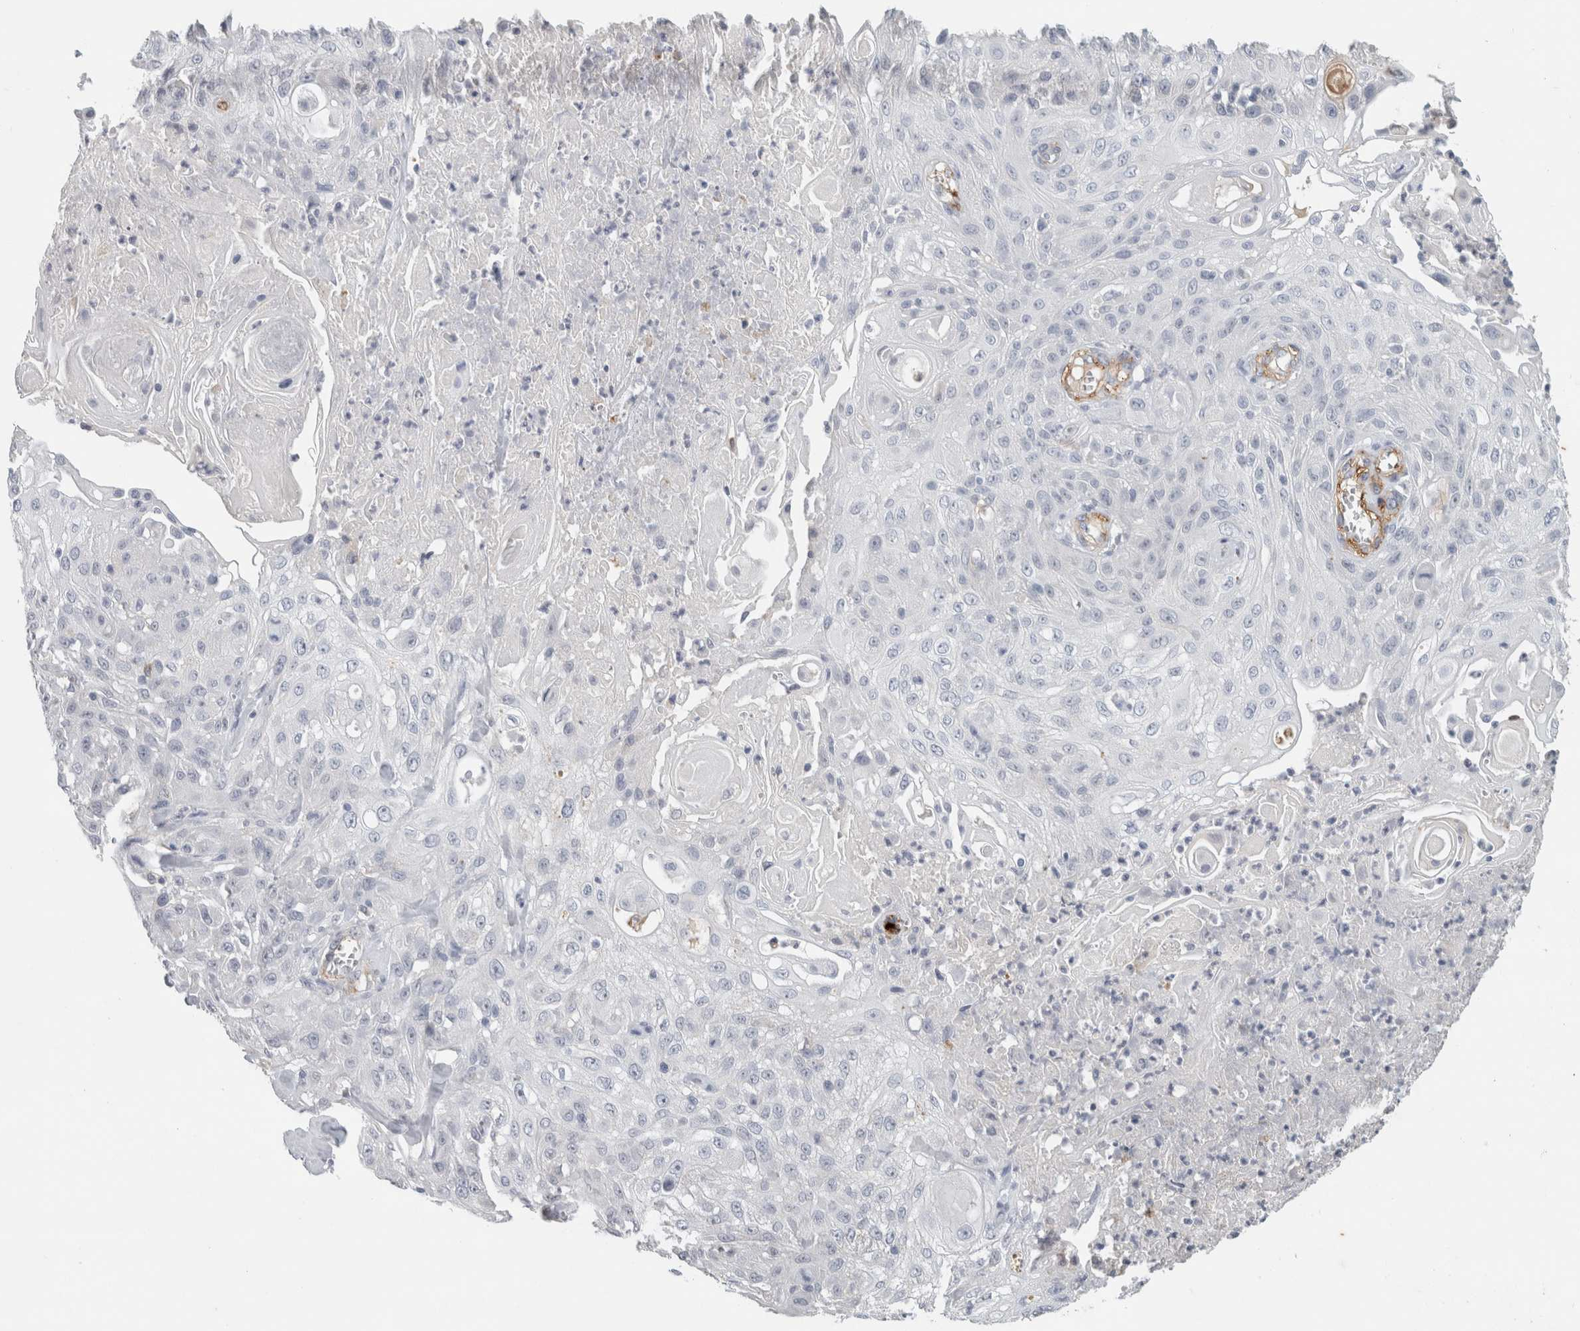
{"staining": {"intensity": "negative", "quantity": "none", "location": "none"}, "tissue": "skin cancer", "cell_type": "Tumor cells", "image_type": "cancer", "snomed": [{"axis": "morphology", "description": "Squamous cell carcinoma, NOS"}, {"axis": "topography", "description": "Skin"}], "caption": "An immunohistochemistry (IHC) photomicrograph of squamous cell carcinoma (skin) is shown. There is no staining in tumor cells of squamous cell carcinoma (skin).", "gene": "CD36", "patient": {"sex": "male", "age": 75}}